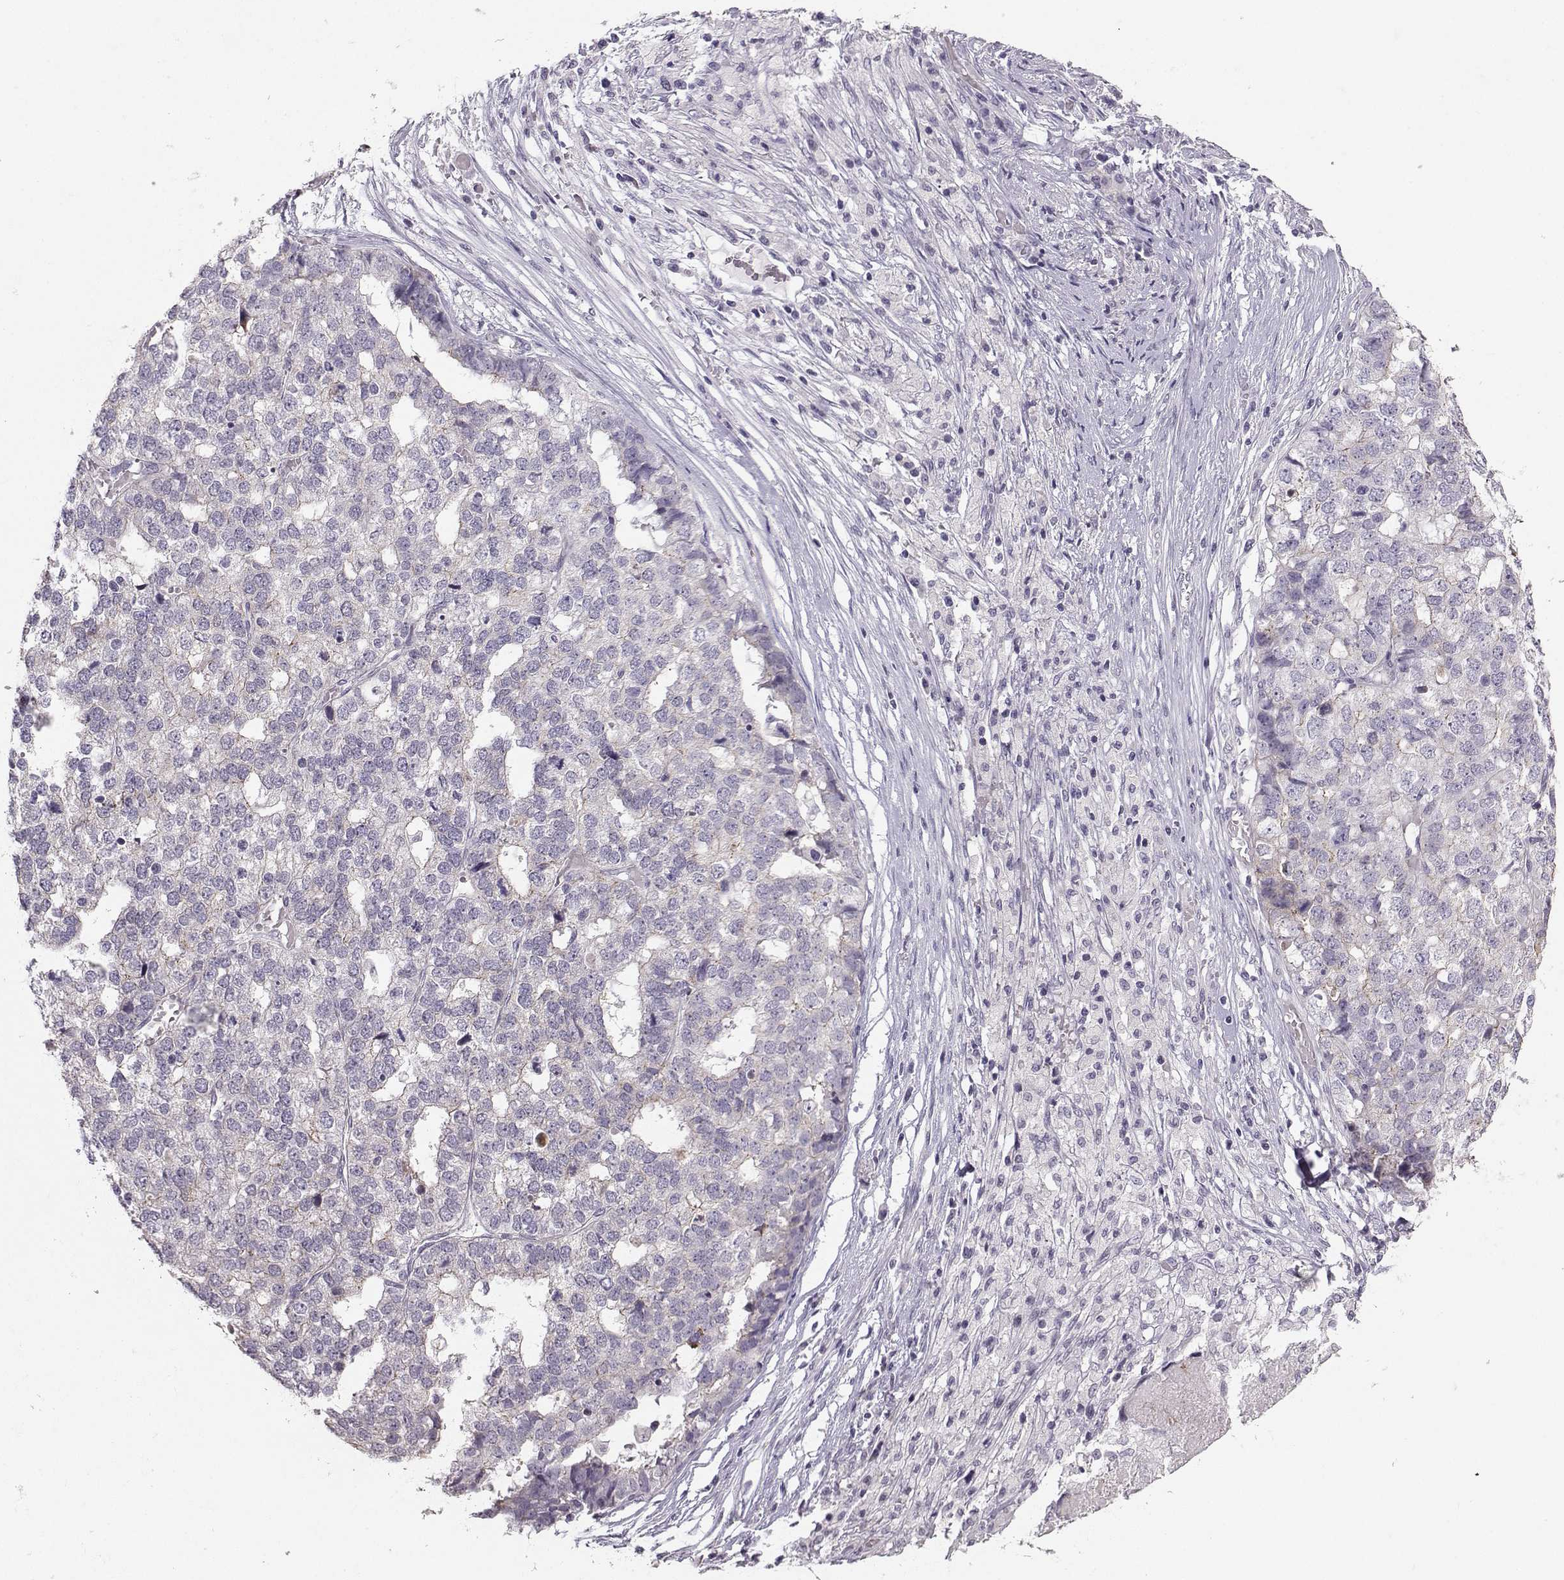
{"staining": {"intensity": "negative", "quantity": "none", "location": "none"}, "tissue": "stomach cancer", "cell_type": "Tumor cells", "image_type": "cancer", "snomed": [{"axis": "morphology", "description": "Adenocarcinoma, NOS"}, {"axis": "topography", "description": "Stomach"}], "caption": "A photomicrograph of stomach cancer stained for a protein demonstrates no brown staining in tumor cells. (DAB immunohistochemistry with hematoxylin counter stain).", "gene": "PKP2", "patient": {"sex": "male", "age": 69}}